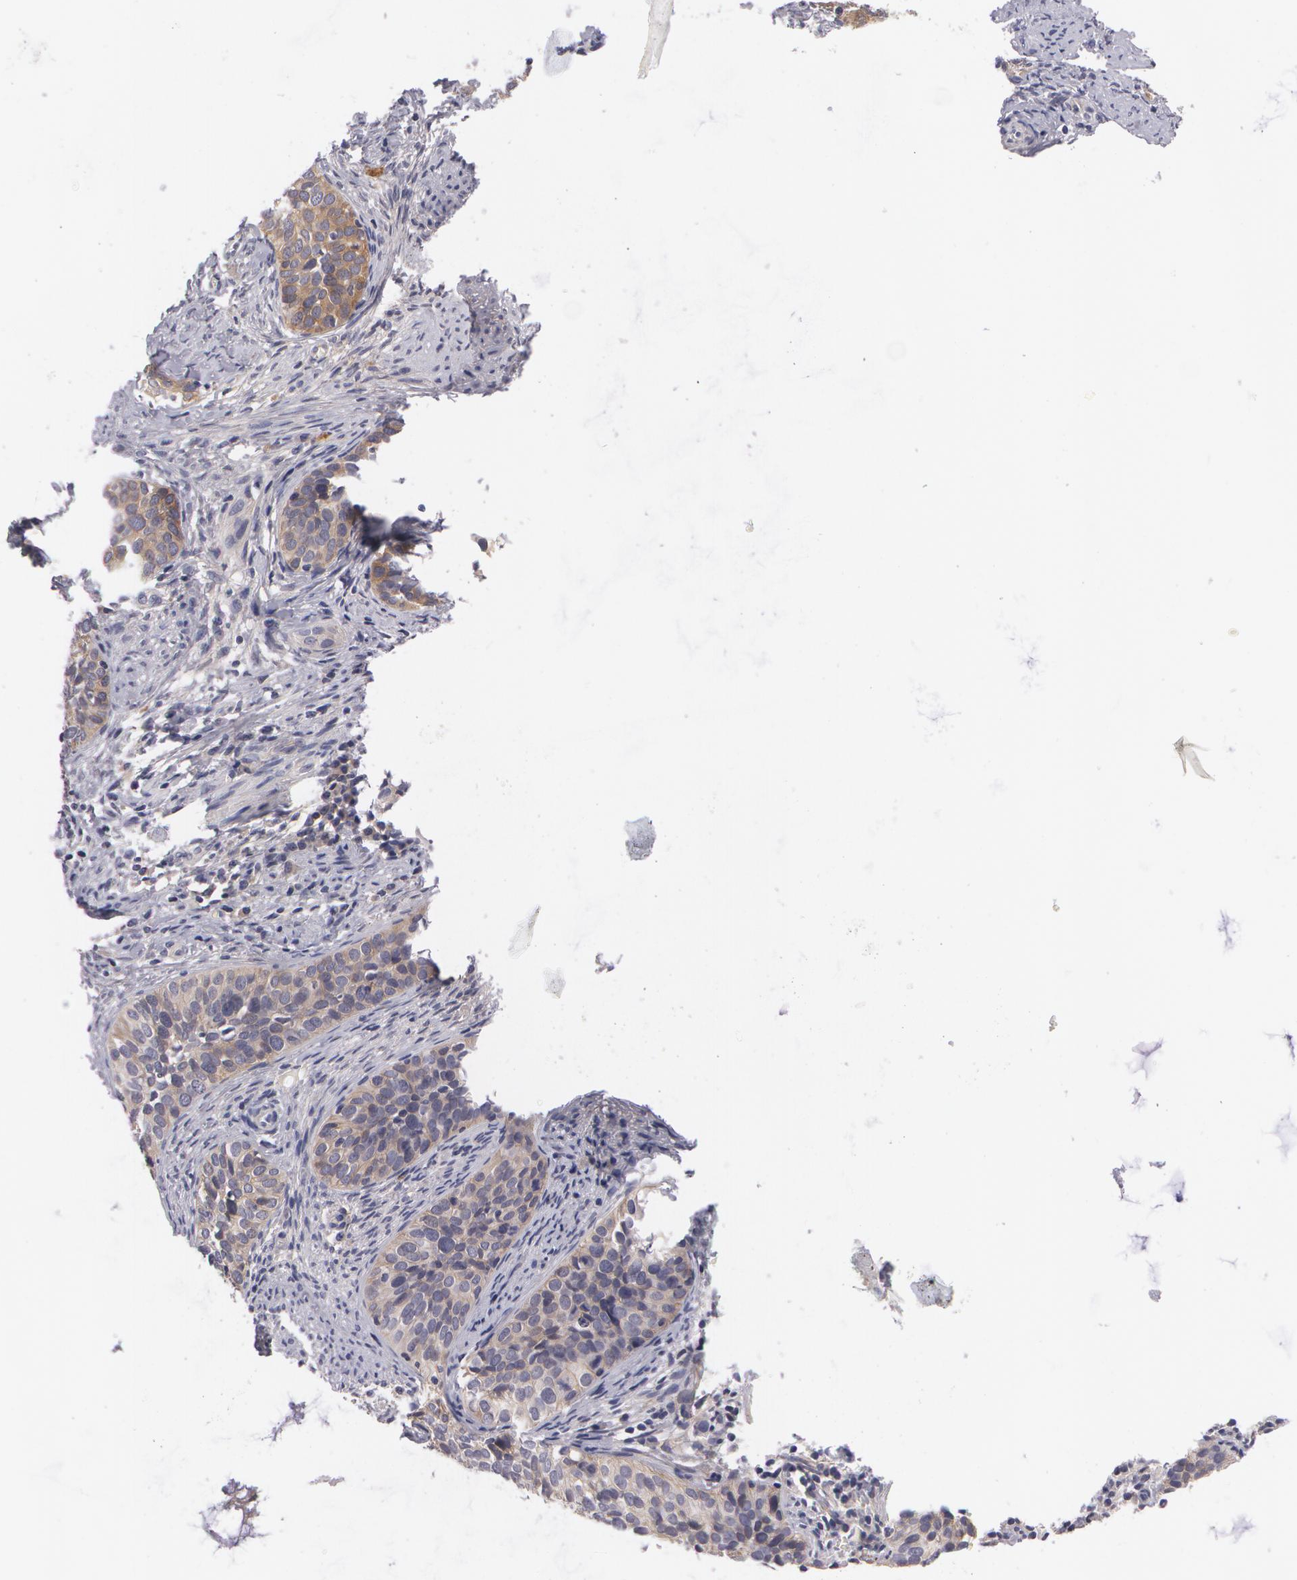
{"staining": {"intensity": "weak", "quantity": "25%-75%", "location": "cytoplasmic/membranous"}, "tissue": "cervical cancer", "cell_type": "Tumor cells", "image_type": "cancer", "snomed": [{"axis": "morphology", "description": "Squamous cell carcinoma, NOS"}, {"axis": "topography", "description": "Cervix"}], "caption": "A brown stain highlights weak cytoplasmic/membranous expression of a protein in human cervical cancer tumor cells.", "gene": "CASK", "patient": {"sex": "female", "age": 31}}